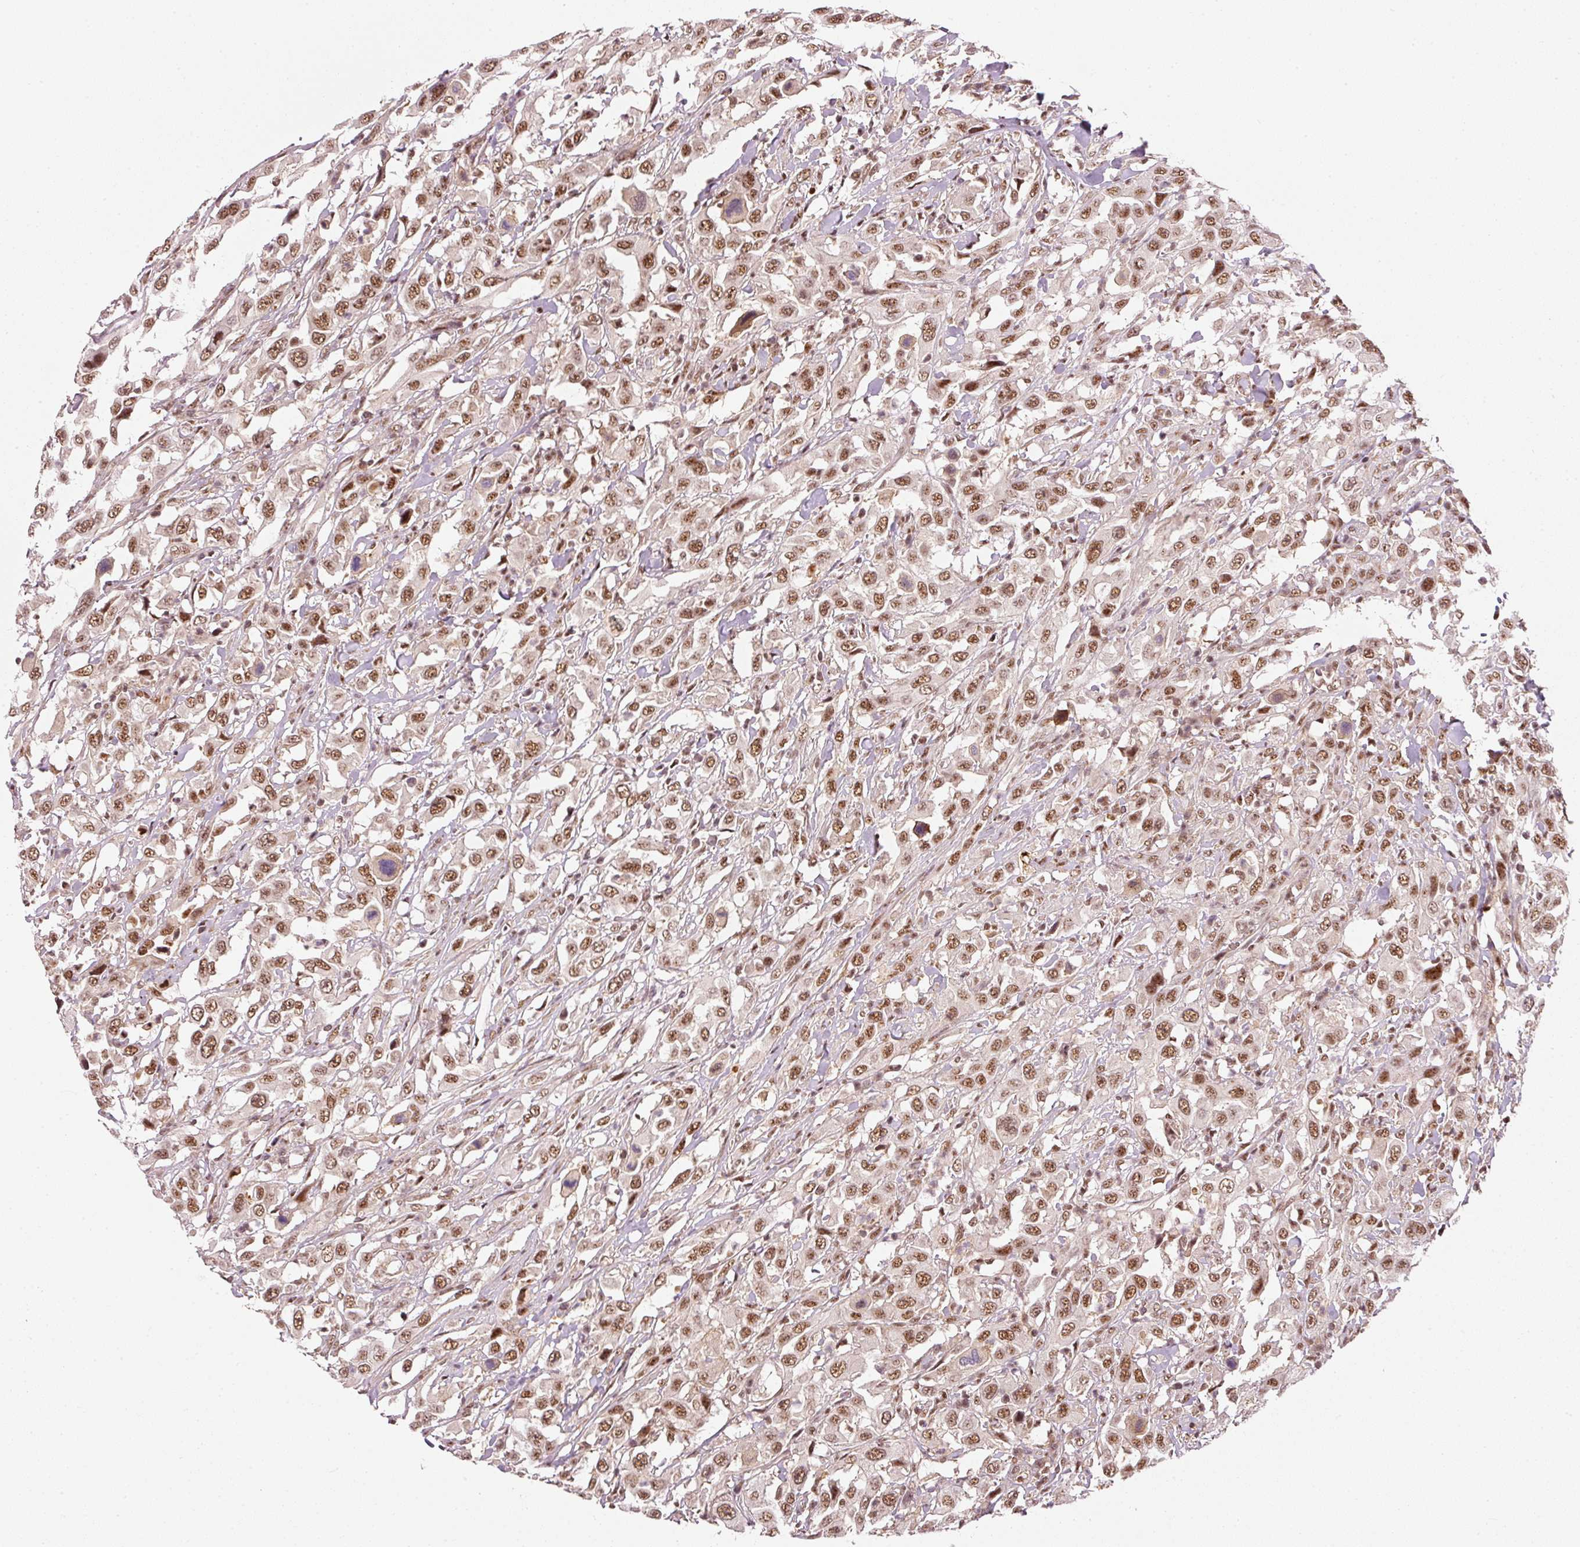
{"staining": {"intensity": "moderate", "quantity": ">75%", "location": "nuclear"}, "tissue": "urothelial cancer", "cell_type": "Tumor cells", "image_type": "cancer", "snomed": [{"axis": "morphology", "description": "Urothelial carcinoma, High grade"}, {"axis": "topography", "description": "Urinary bladder"}], "caption": "Urothelial cancer tissue shows moderate nuclear expression in about >75% of tumor cells The staining was performed using DAB to visualize the protein expression in brown, while the nuclei were stained in blue with hematoxylin (Magnification: 20x).", "gene": "THOC6", "patient": {"sex": "male", "age": 61}}